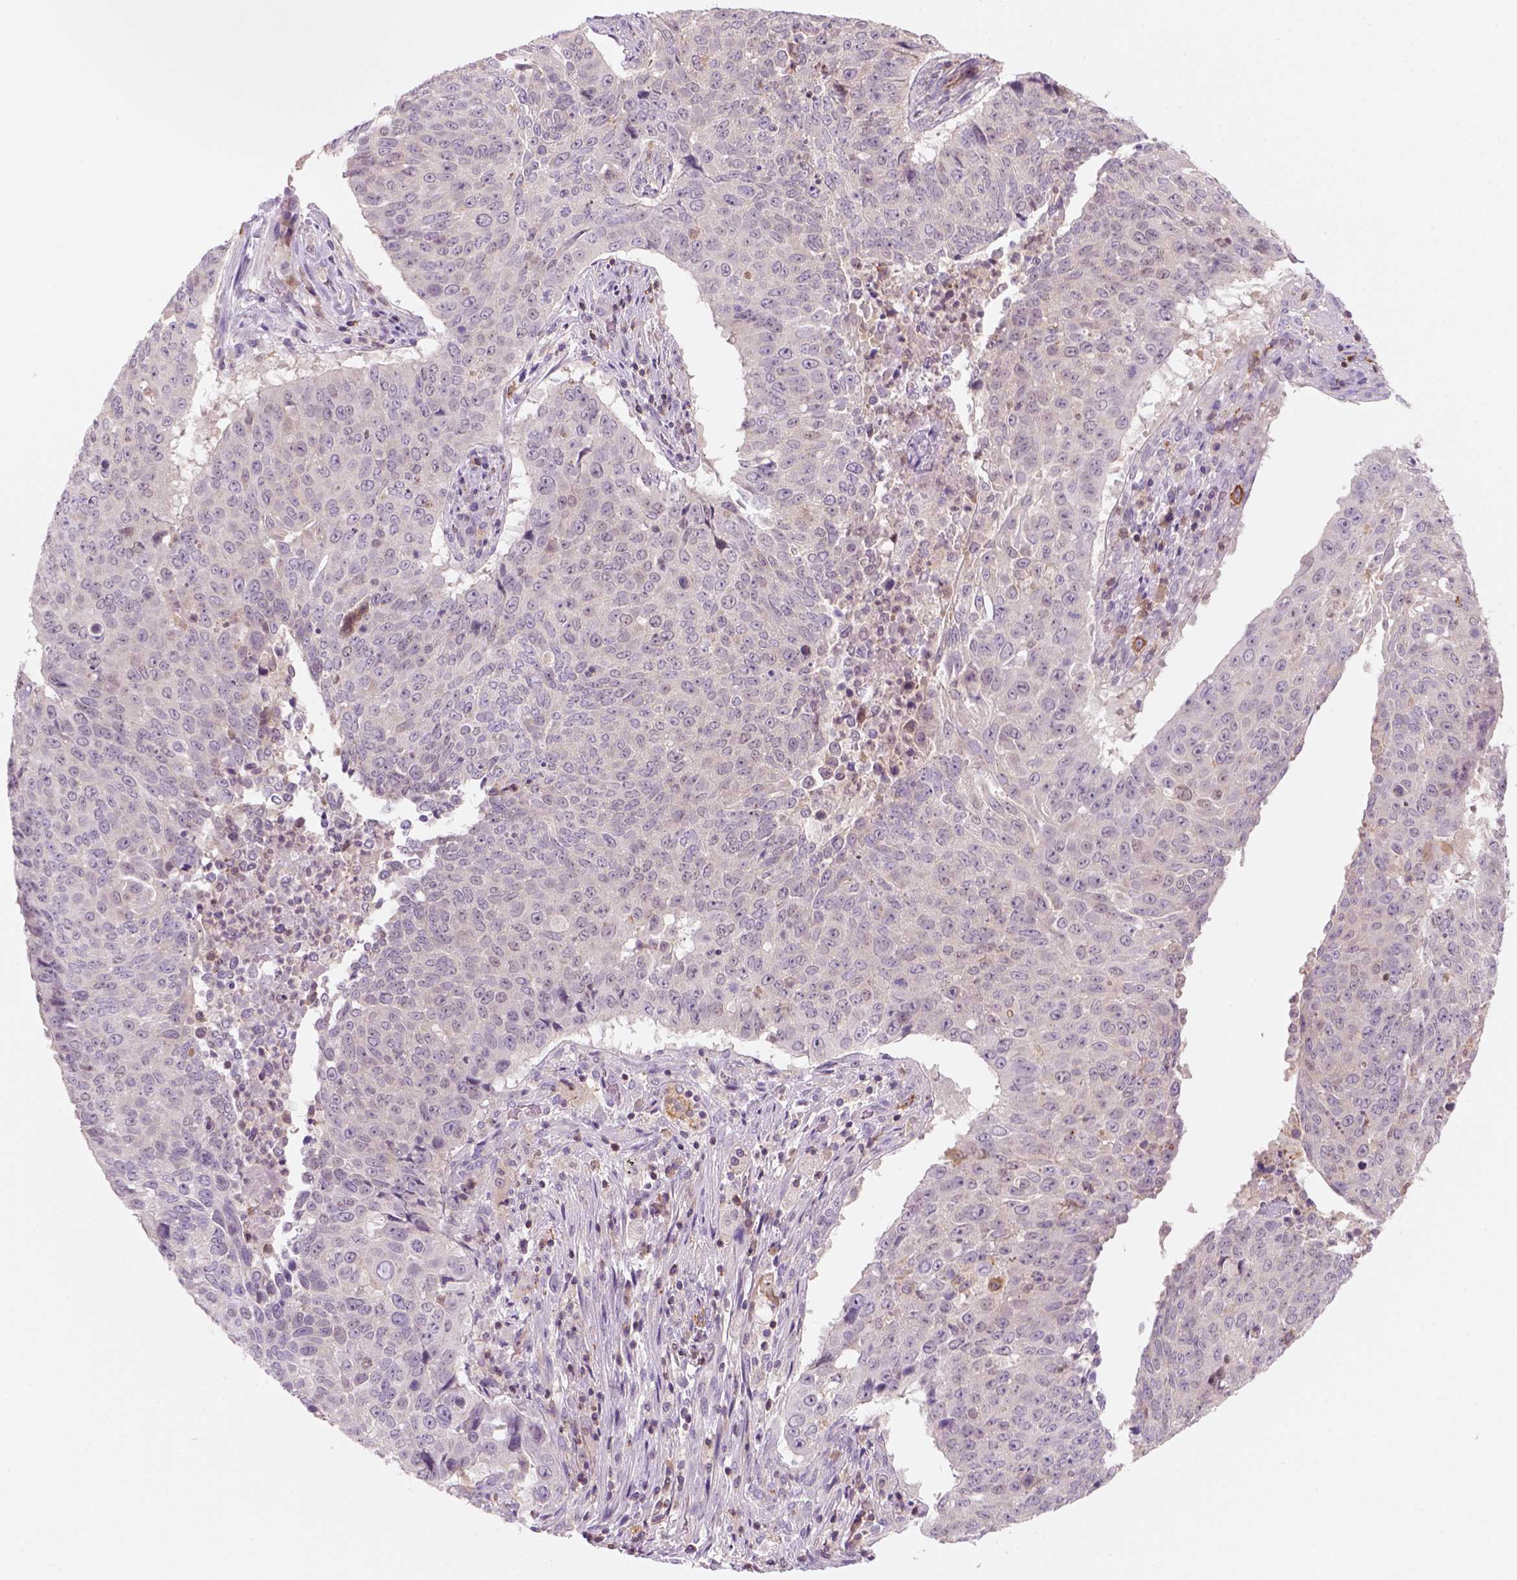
{"staining": {"intensity": "negative", "quantity": "none", "location": "none"}, "tissue": "lung cancer", "cell_type": "Tumor cells", "image_type": "cancer", "snomed": [{"axis": "morphology", "description": "Normal tissue, NOS"}, {"axis": "morphology", "description": "Squamous cell carcinoma, NOS"}, {"axis": "topography", "description": "Bronchus"}, {"axis": "topography", "description": "Lung"}], "caption": "Immunohistochemistry (IHC) image of neoplastic tissue: human lung cancer (squamous cell carcinoma) stained with DAB displays no significant protein expression in tumor cells. (Brightfield microscopy of DAB IHC at high magnification).", "gene": "GOT1", "patient": {"sex": "male", "age": 64}}